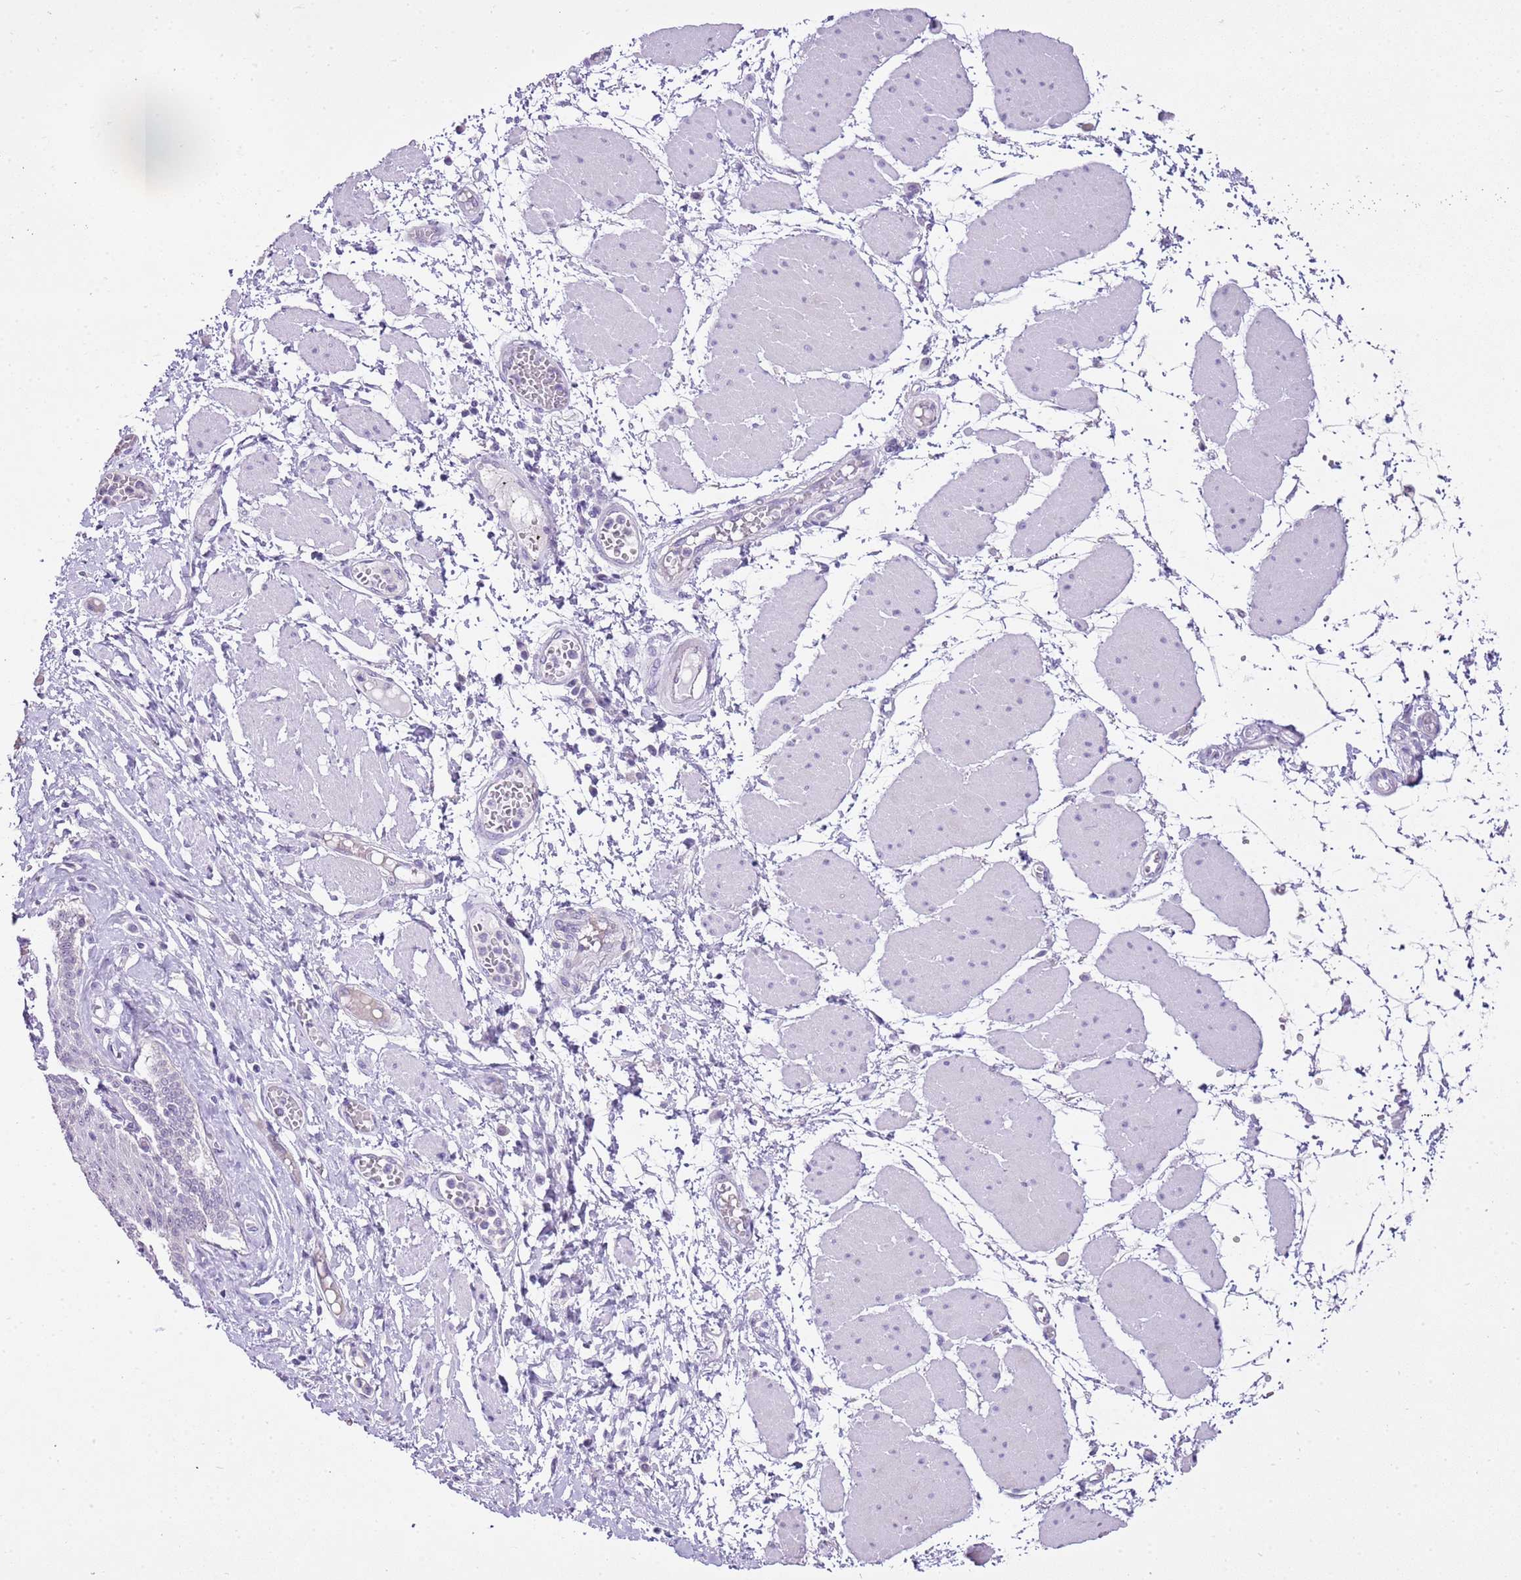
{"staining": {"intensity": "negative", "quantity": "none", "location": "none"}, "tissue": "esophagus", "cell_type": "Squamous epithelial cells", "image_type": "normal", "snomed": [{"axis": "morphology", "description": "Normal tissue, NOS"}, {"axis": "topography", "description": "Esophagus"}], "caption": "Benign esophagus was stained to show a protein in brown. There is no significant expression in squamous epithelial cells.", "gene": "XPO7", "patient": {"sex": "male", "age": 60}}